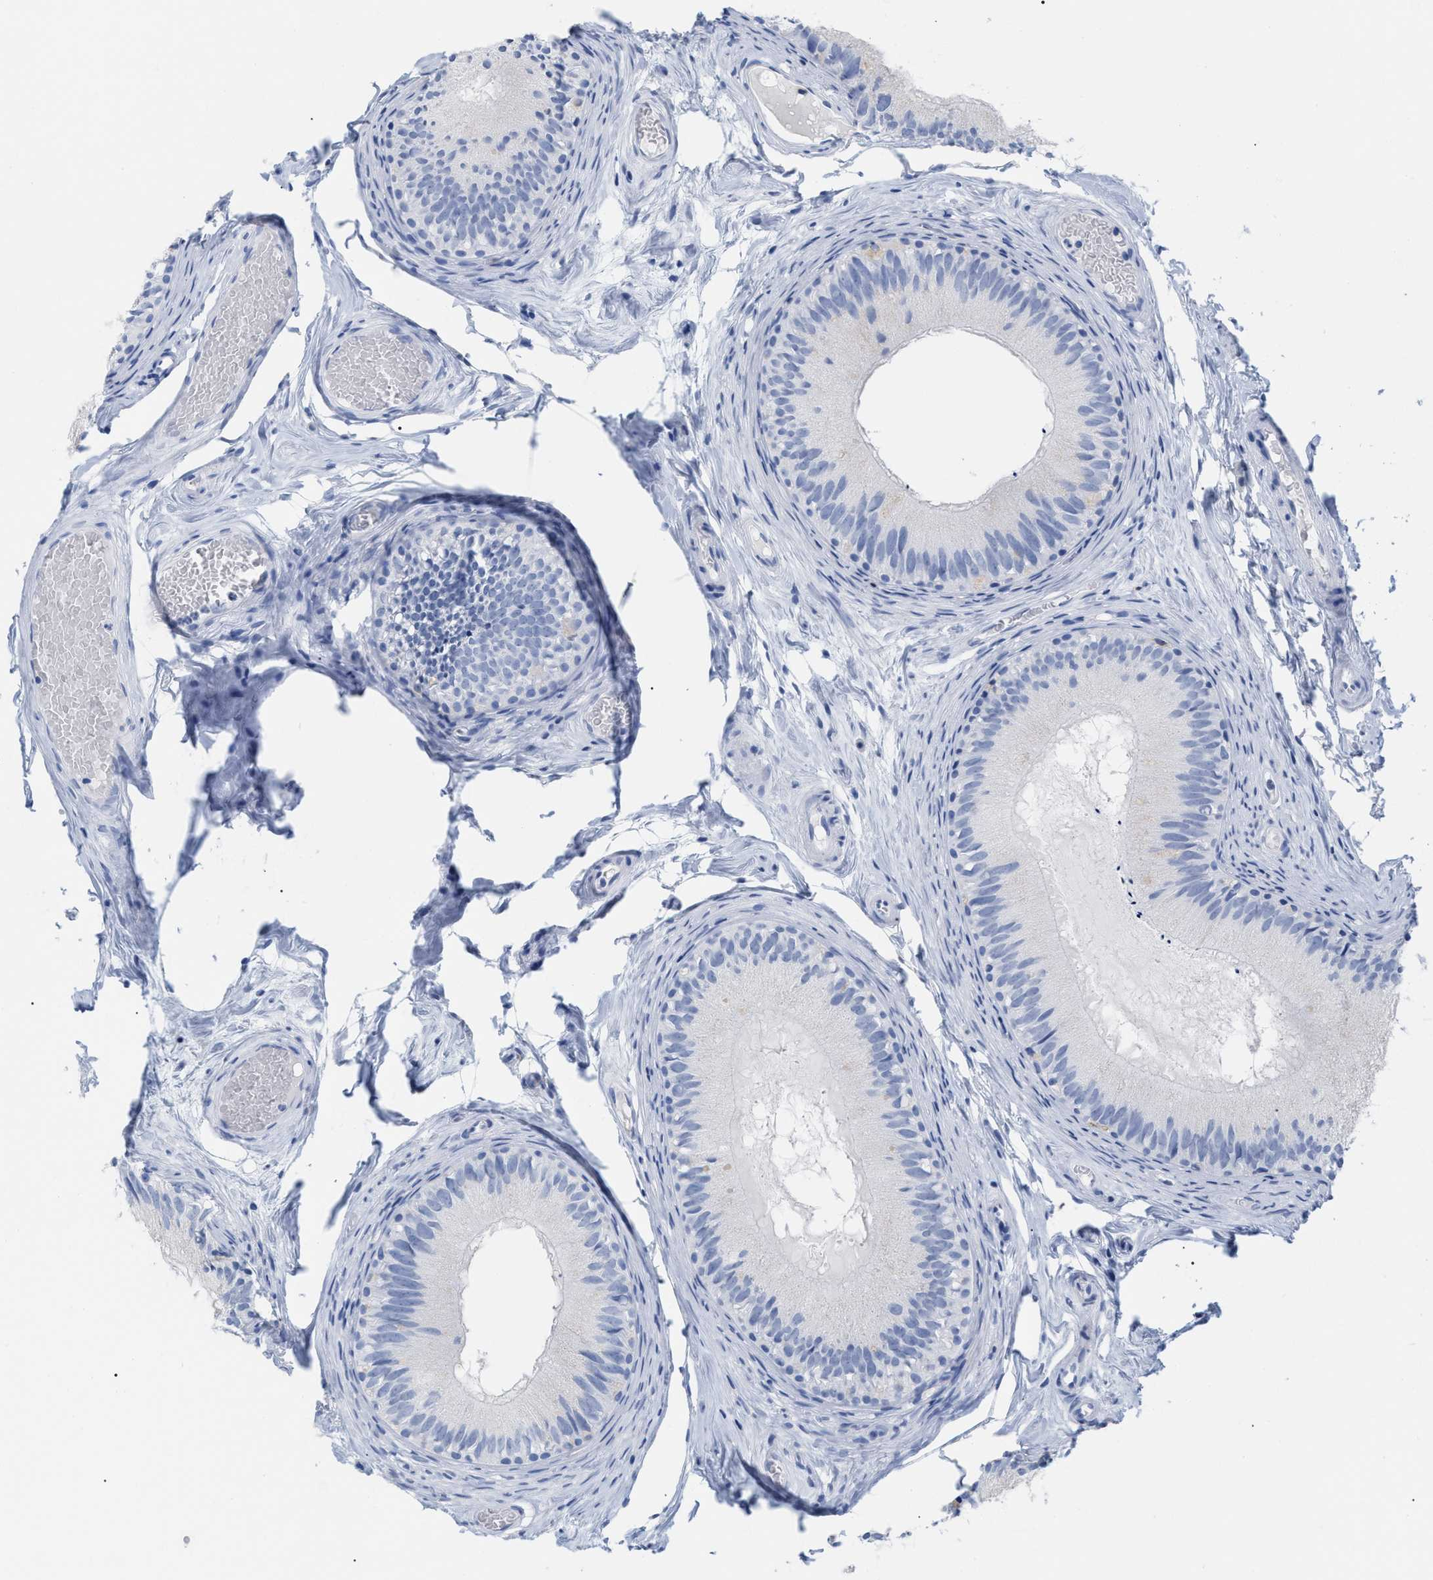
{"staining": {"intensity": "negative", "quantity": "none", "location": "none"}, "tissue": "epididymis", "cell_type": "Glandular cells", "image_type": "normal", "snomed": [{"axis": "morphology", "description": "Normal tissue, NOS"}, {"axis": "topography", "description": "Epididymis"}], "caption": "Protein analysis of benign epididymis exhibits no significant expression in glandular cells. Brightfield microscopy of immunohistochemistry (IHC) stained with DAB (brown) and hematoxylin (blue), captured at high magnification.", "gene": "CD5", "patient": {"sex": "male", "age": 46}}